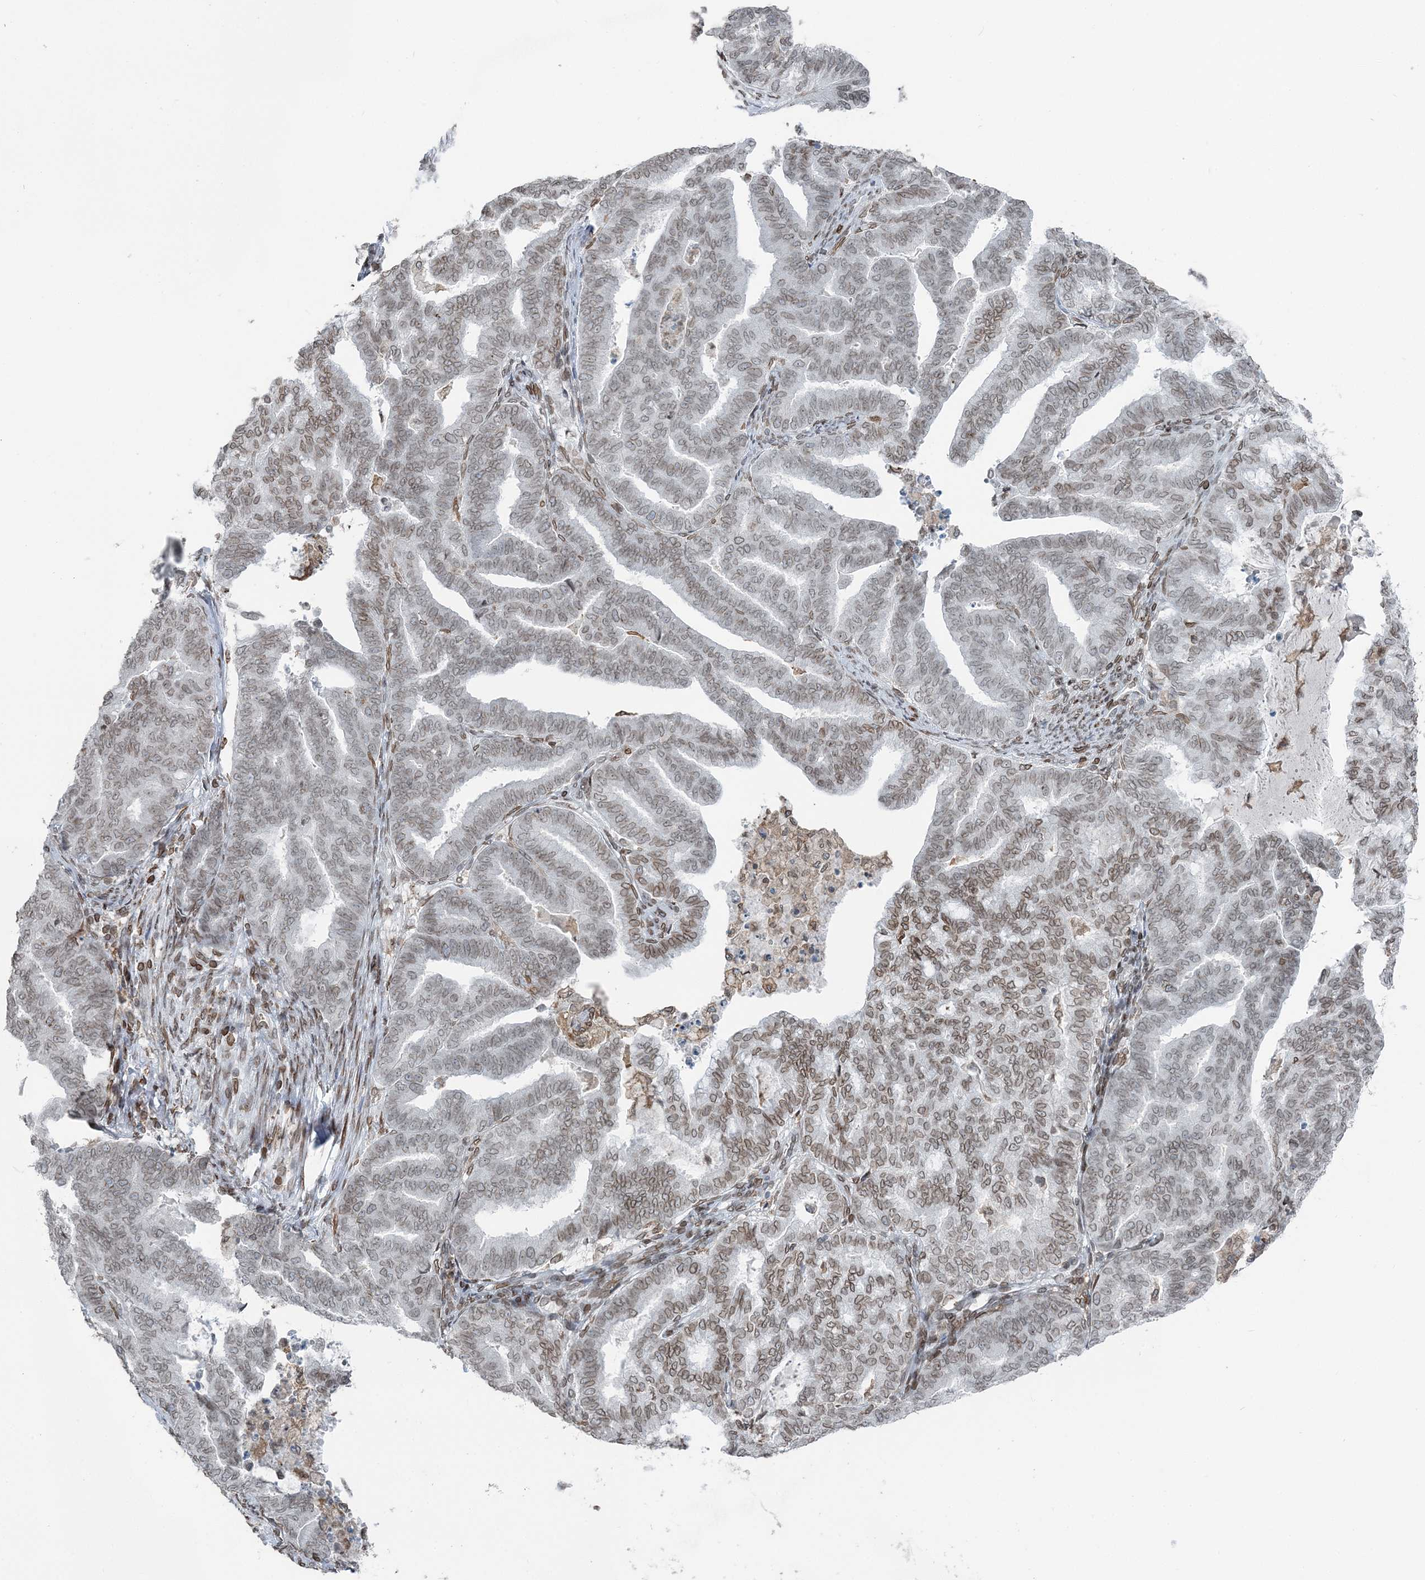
{"staining": {"intensity": "moderate", "quantity": "<25%", "location": "cytoplasmic/membranous,nuclear"}, "tissue": "endometrial cancer", "cell_type": "Tumor cells", "image_type": "cancer", "snomed": [{"axis": "morphology", "description": "Adenocarcinoma, NOS"}, {"axis": "topography", "description": "Endometrium"}], "caption": "The photomicrograph reveals staining of adenocarcinoma (endometrial), revealing moderate cytoplasmic/membranous and nuclear protein expression (brown color) within tumor cells.", "gene": "GJD4", "patient": {"sex": "female", "age": 79}}